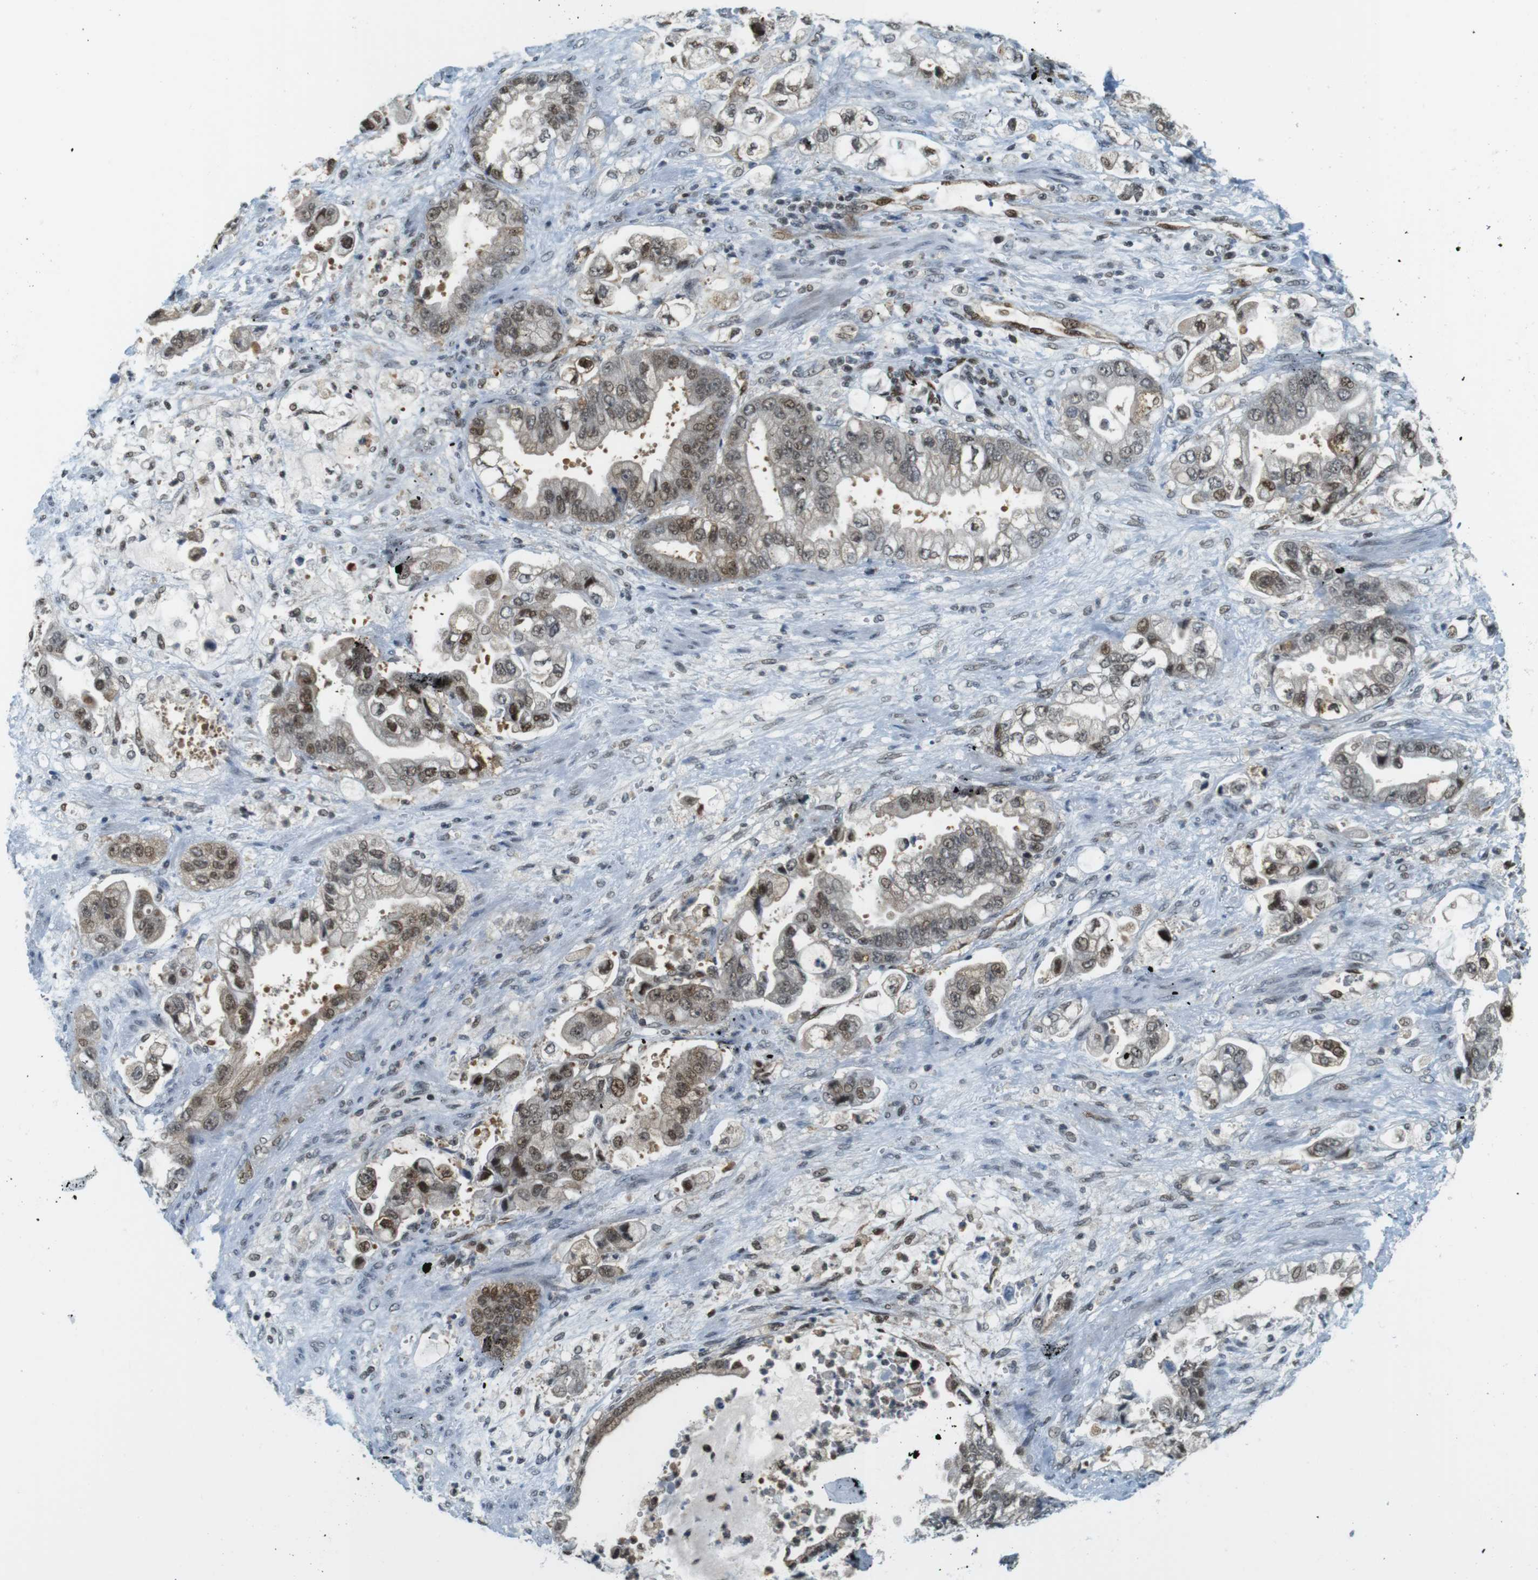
{"staining": {"intensity": "moderate", "quantity": ">75%", "location": "cytoplasmic/membranous,nuclear"}, "tissue": "stomach cancer", "cell_type": "Tumor cells", "image_type": "cancer", "snomed": [{"axis": "morphology", "description": "Normal tissue, NOS"}, {"axis": "morphology", "description": "Adenocarcinoma, NOS"}, {"axis": "topography", "description": "Stomach"}], "caption": "Immunohistochemistry (IHC) (DAB (3,3'-diaminobenzidine)) staining of human adenocarcinoma (stomach) demonstrates moderate cytoplasmic/membranous and nuclear protein staining in approximately >75% of tumor cells.", "gene": "UBB", "patient": {"sex": "male", "age": 62}}